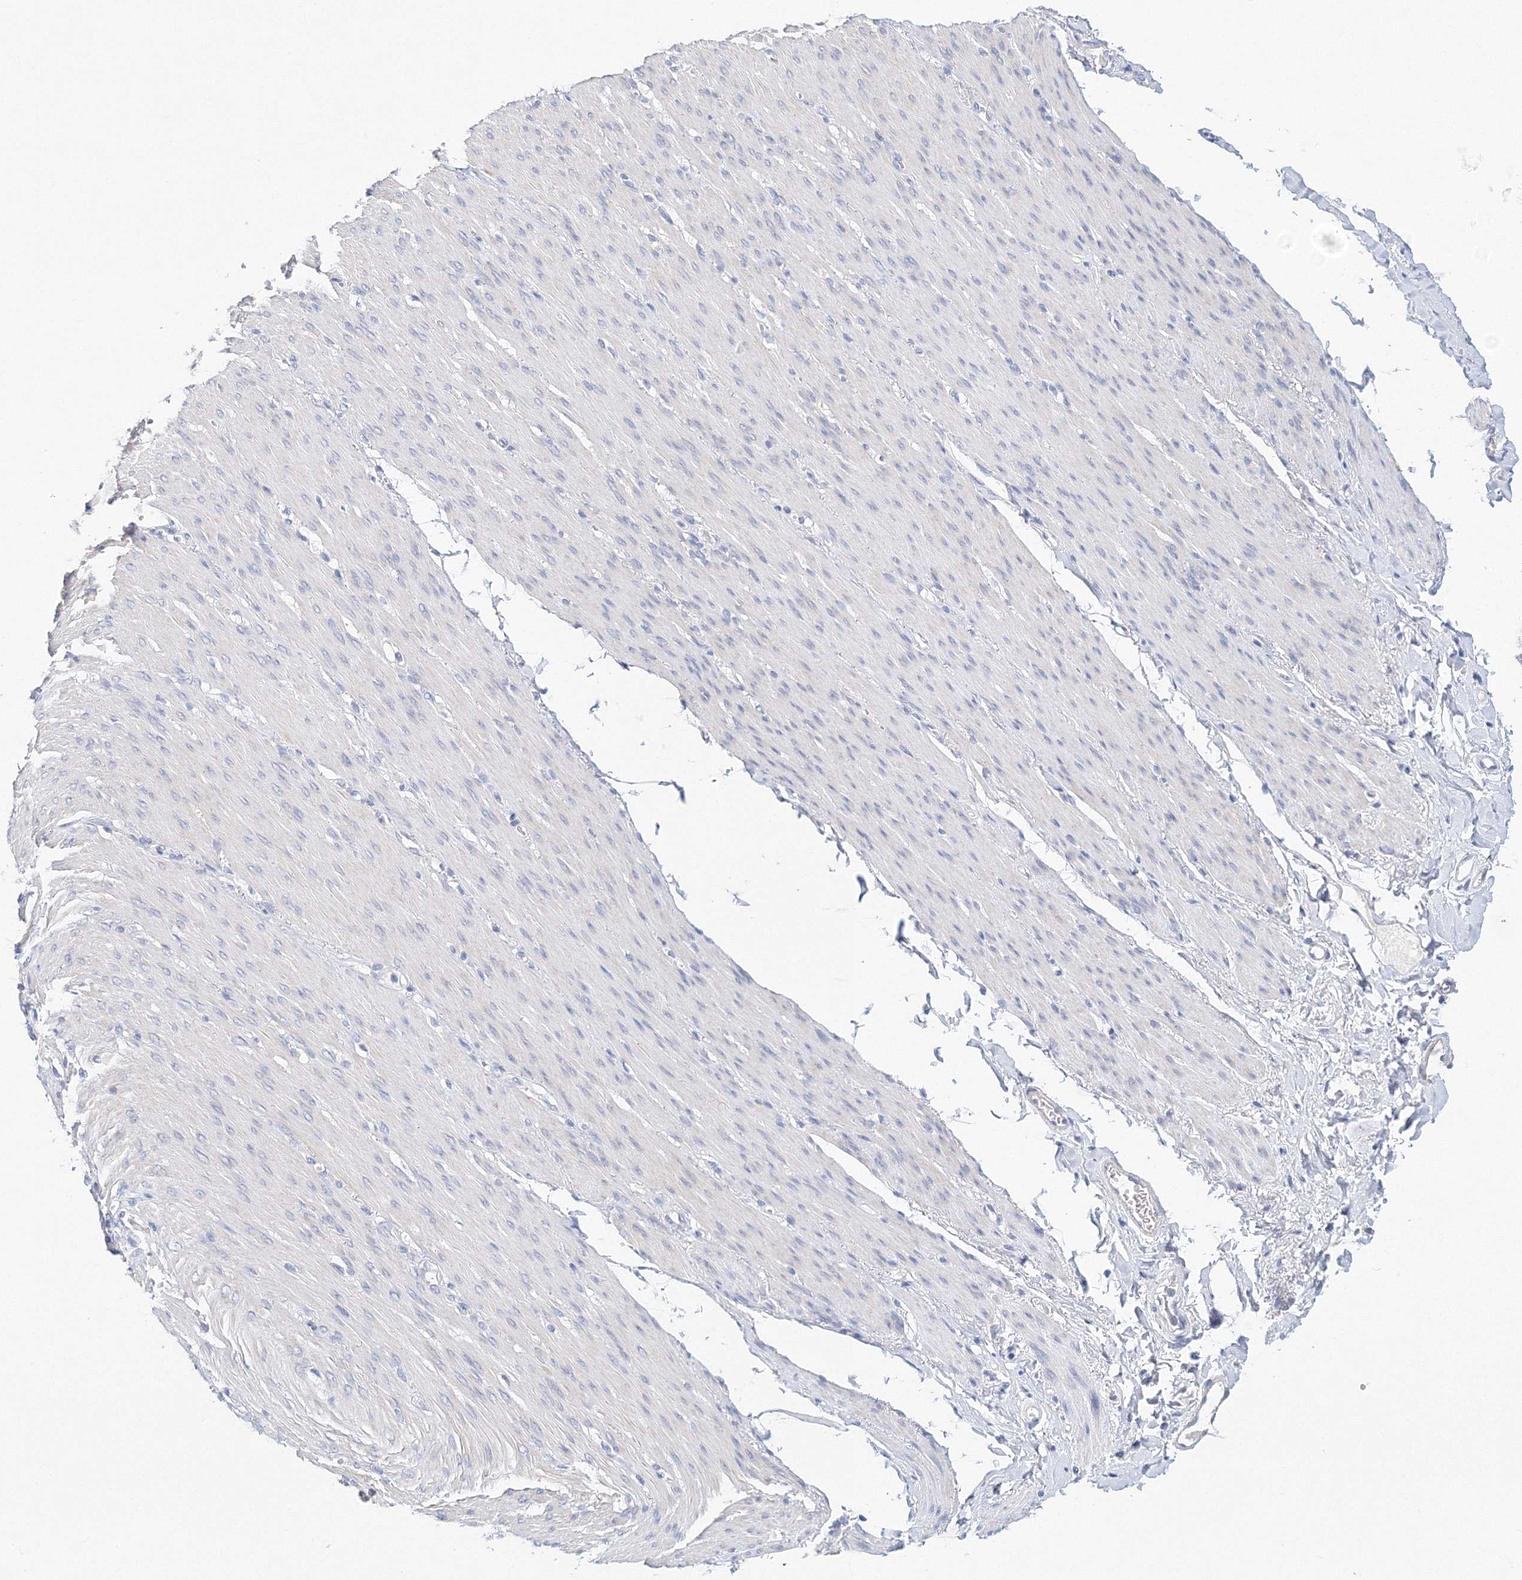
{"staining": {"intensity": "negative", "quantity": "none", "location": "none"}, "tissue": "adipose tissue", "cell_type": "Adipocytes", "image_type": "normal", "snomed": [{"axis": "morphology", "description": "Normal tissue, NOS"}, {"axis": "topography", "description": "Colon"}, {"axis": "topography", "description": "Peripheral nerve tissue"}], "caption": "Immunohistochemistry image of normal human adipose tissue stained for a protein (brown), which reveals no staining in adipocytes. (DAB immunohistochemistry (IHC) visualized using brightfield microscopy, high magnification).", "gene": "LRRIQ4", "patient": {"sex": "female", "age": 61}}